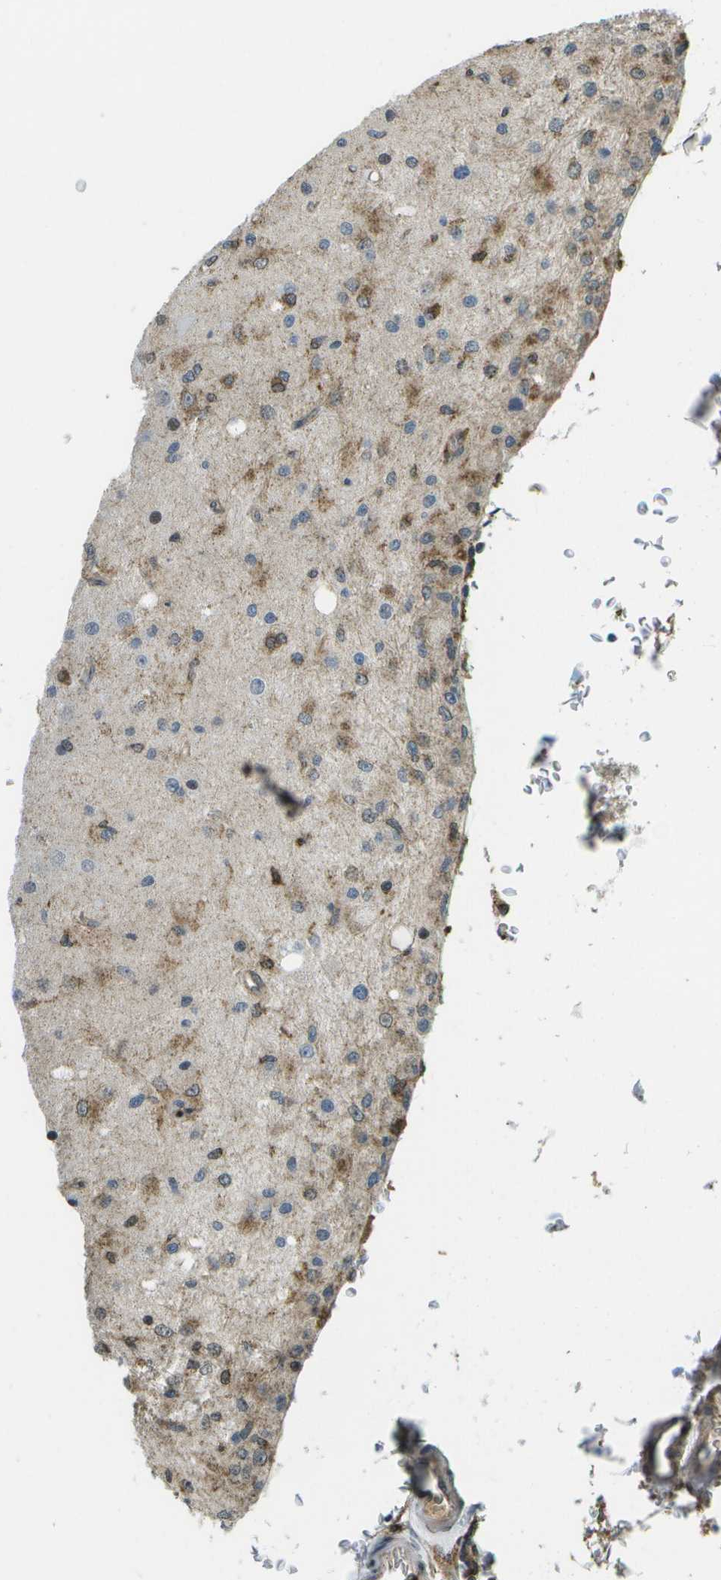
{"staining": {"intensity": "weak", "quantity": ">75%", "location": "cytoplasmic/membranous"}, "tissue": "glioma", "cell_type": "Tumor cells", "image_type": "cancer", "snomed": [{"axis": "morphology", "description": "Normal tissue, NOS"}, {"axis": "morphology", "description": "Glioma, malignant, High grade"}, {"axis": "topography", "description": "Cerebral cortex"}], "caption": "Protein analysis of glioma tissue reveals weak cytoplasmic/membranous expression in about >75% of tumor cells. (DAB = brown stain, brightfield microscopy at high magnification).", "gene": "CACHD1", "patient": {"sex": "male", "age": 77}}